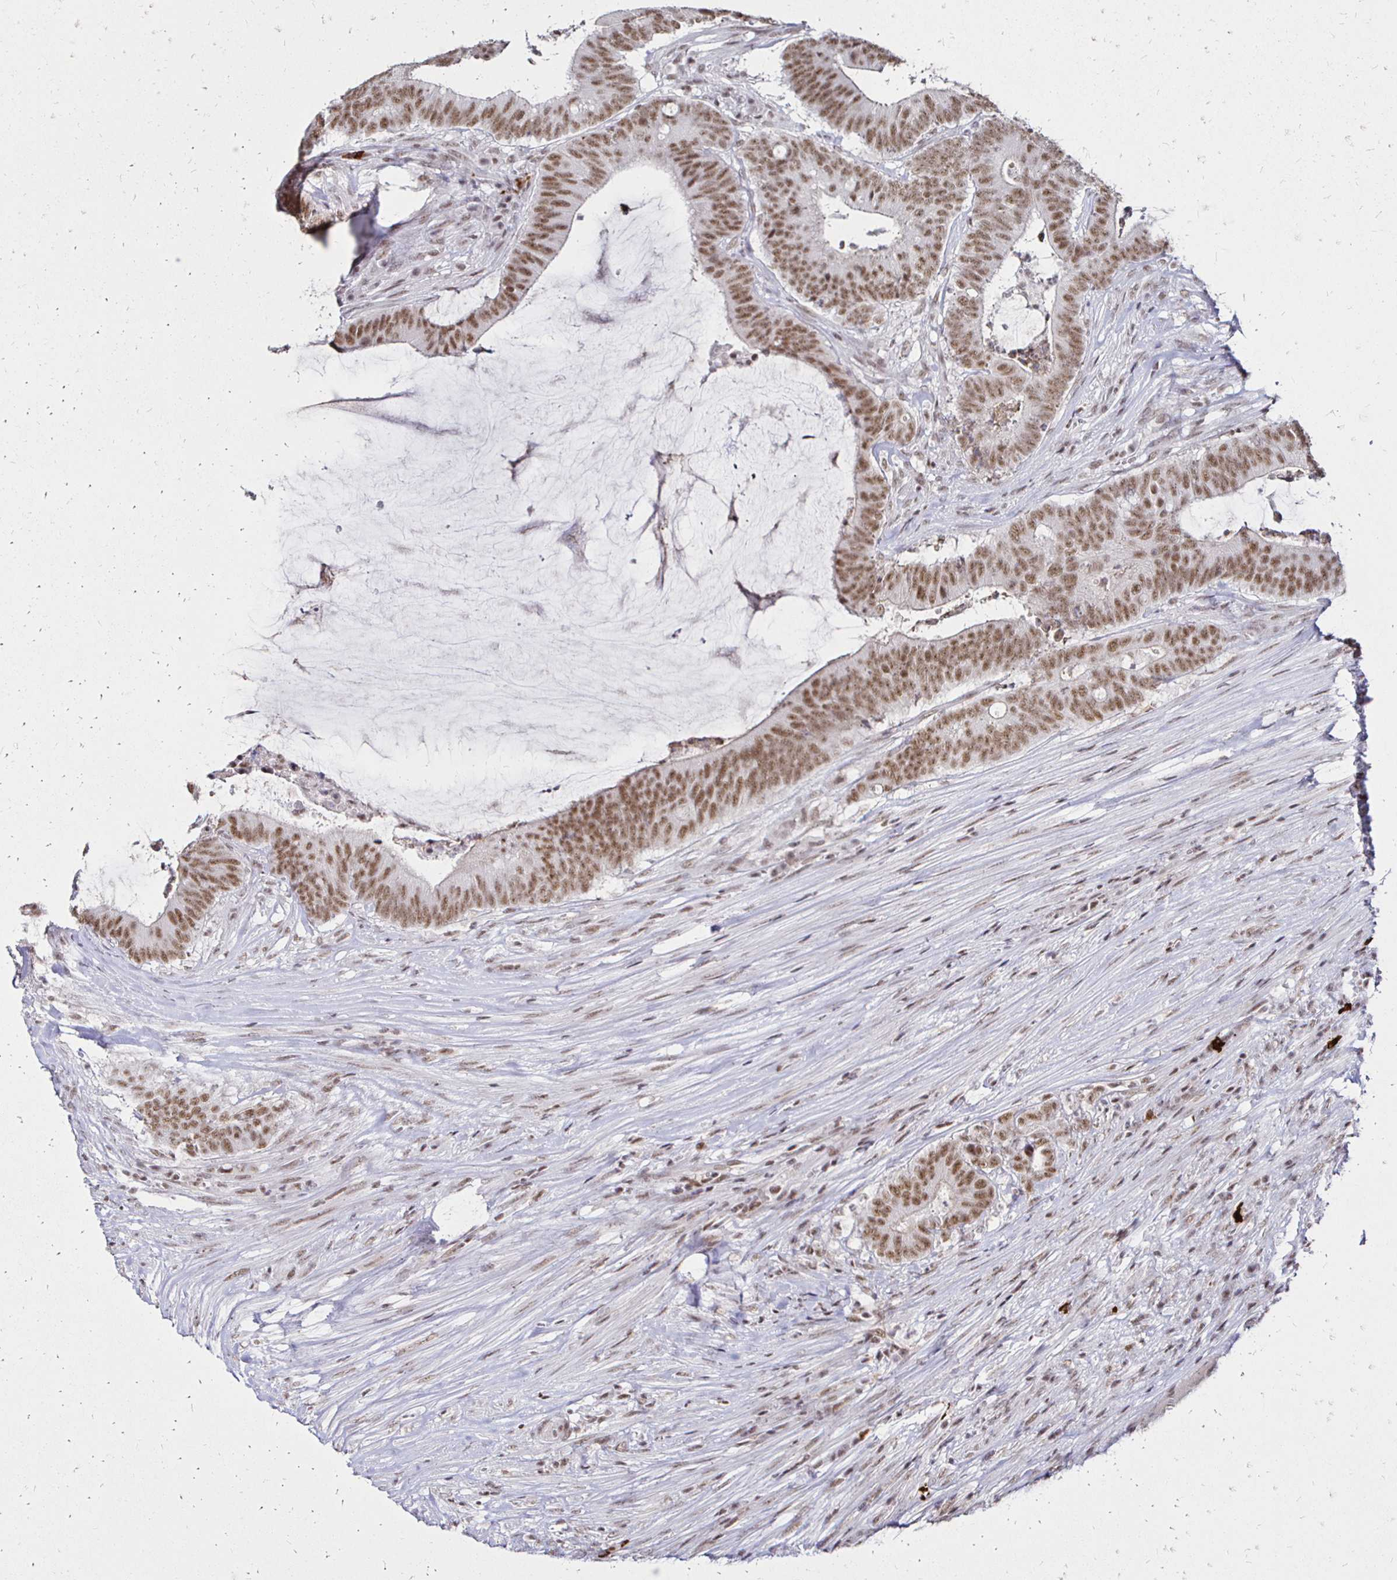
{"staining": {"intensity": "moderate", "quantity": ">75%", "location": "nuclear"}, "tissue": "colorectal cancer", "cell_type": "Tumor cells", "image_type": "cancer", "snomed": [{"axis": "morphology", "description": "Adenocarcinoma, NOS"}, {"axis": "topography", "description": "Colon"}], "caption": "Immunohistochemical staining of human colorectal cancer (adenocarcinoma) shows medium levels of moderate nuclear positivity in about >75% of tumor cells.", "gene": "SIN3A", "patient": {"sex": "female", "age": 43}}